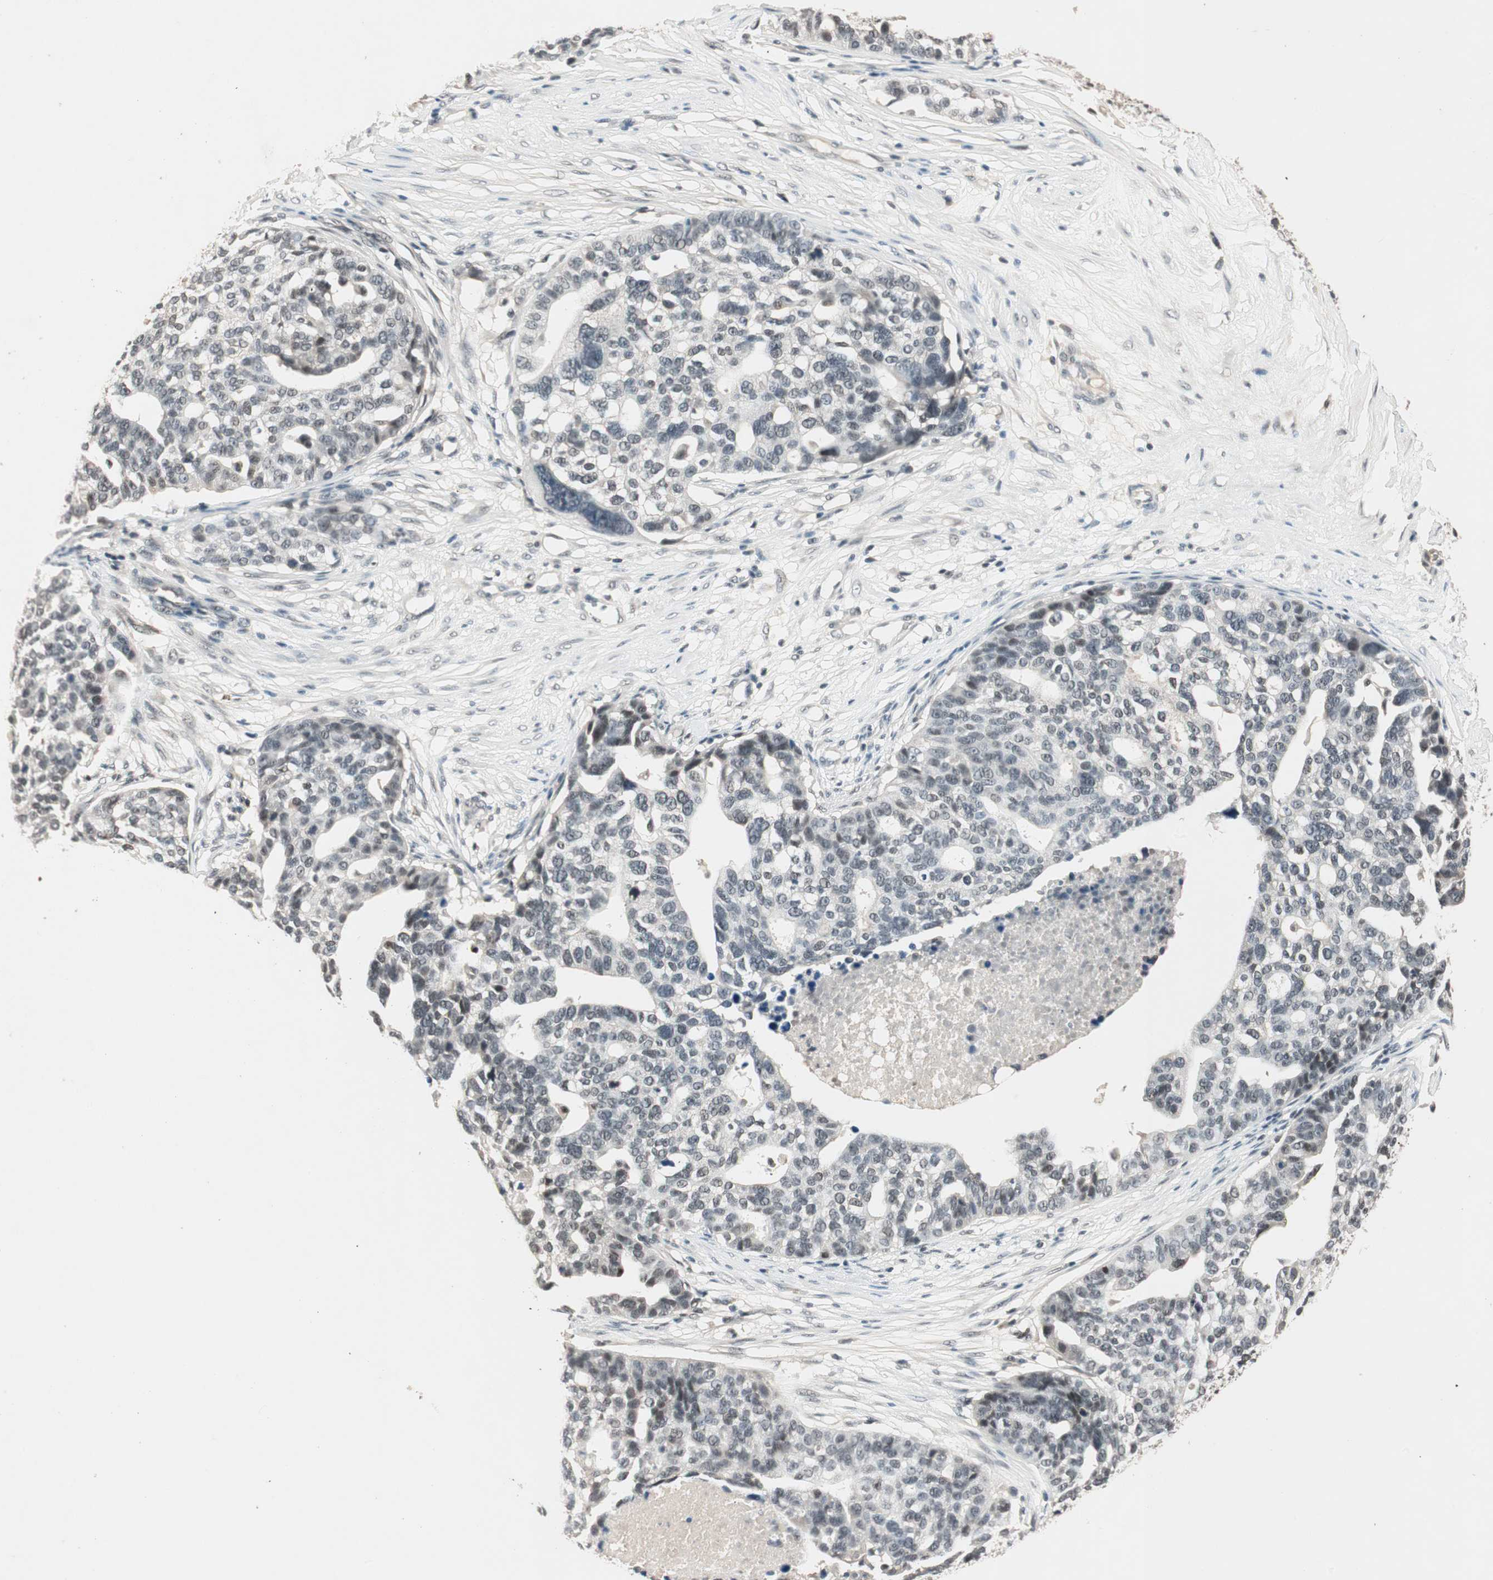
{"staining": {"intensity": "weak", "quantity": "<25%", "location": "nuclear"}, "tissue": "ovarian cancer", "cell_type": "Tumor cells", "image_type": "cancer", "snomed": [{"axis": "morphology", "description": "Cystadenocarcinoma, serous, NOS"}, {"axis": "topography", "description": "Ovary"}], "caption": "Human serous cystadenocarcinoma (ovarian) stained for a protein using immunohistochemistry (IHC) reveals no staining in tumor cells.", "gene": "NFRKB", "patient": {"sex": "female", "age": 59}}